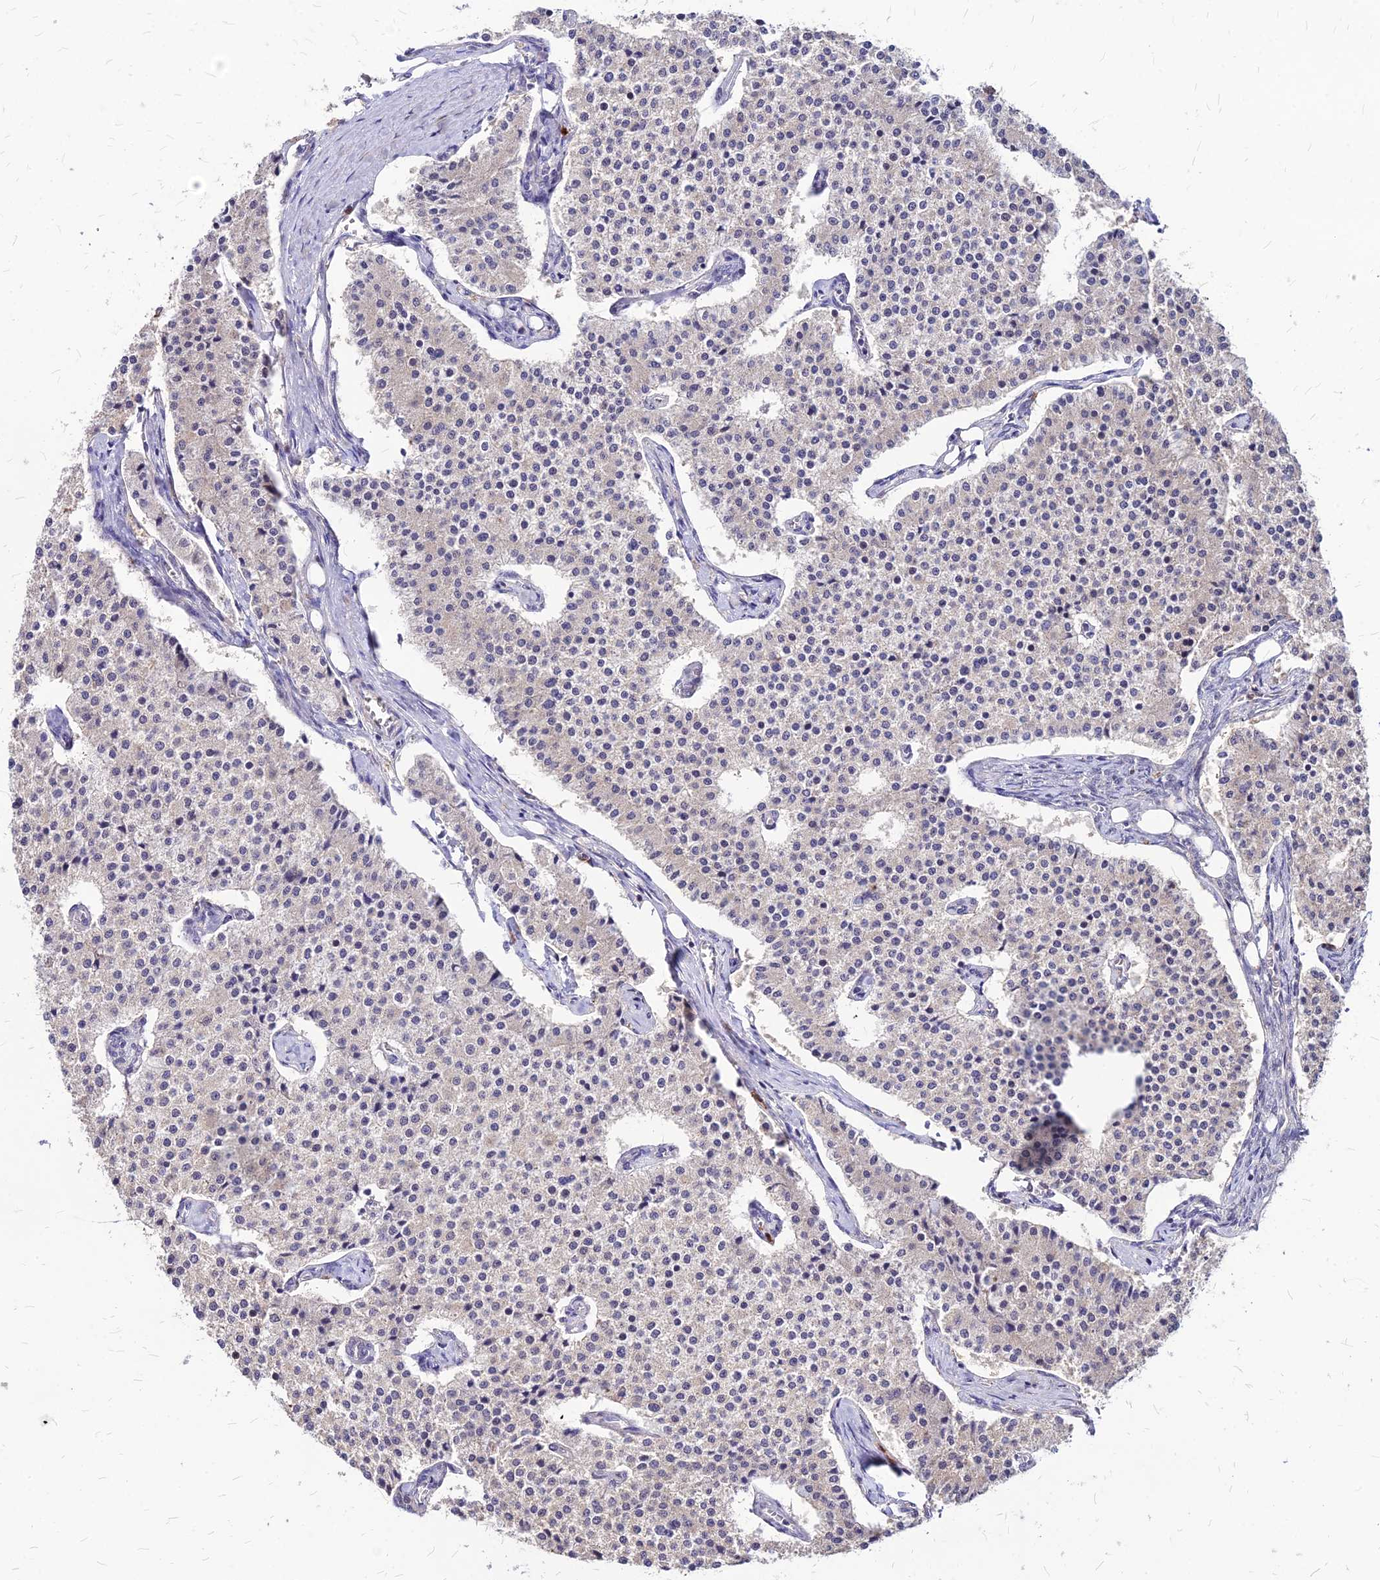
{"staining": {"intensity": "negative", "quantity": "none", "location": "none"}, "tissue": "carcinoid", "cell_type": "Tumor cells", "image_type": "cancer", "snomed": [{"axis": "morphology", "description": "Carcinoid, malignant, NOS"}, {"axis": "topography", "description": "Colon"}], "caption": "High magnification brightfield microscopy of carcinoid stained with DAB (brown) and counterstained with hematoxylin (blue): tumor cells show no significant positivity.", "gene": "APBA3", "patient": {"sex": "female", "age": 52}}